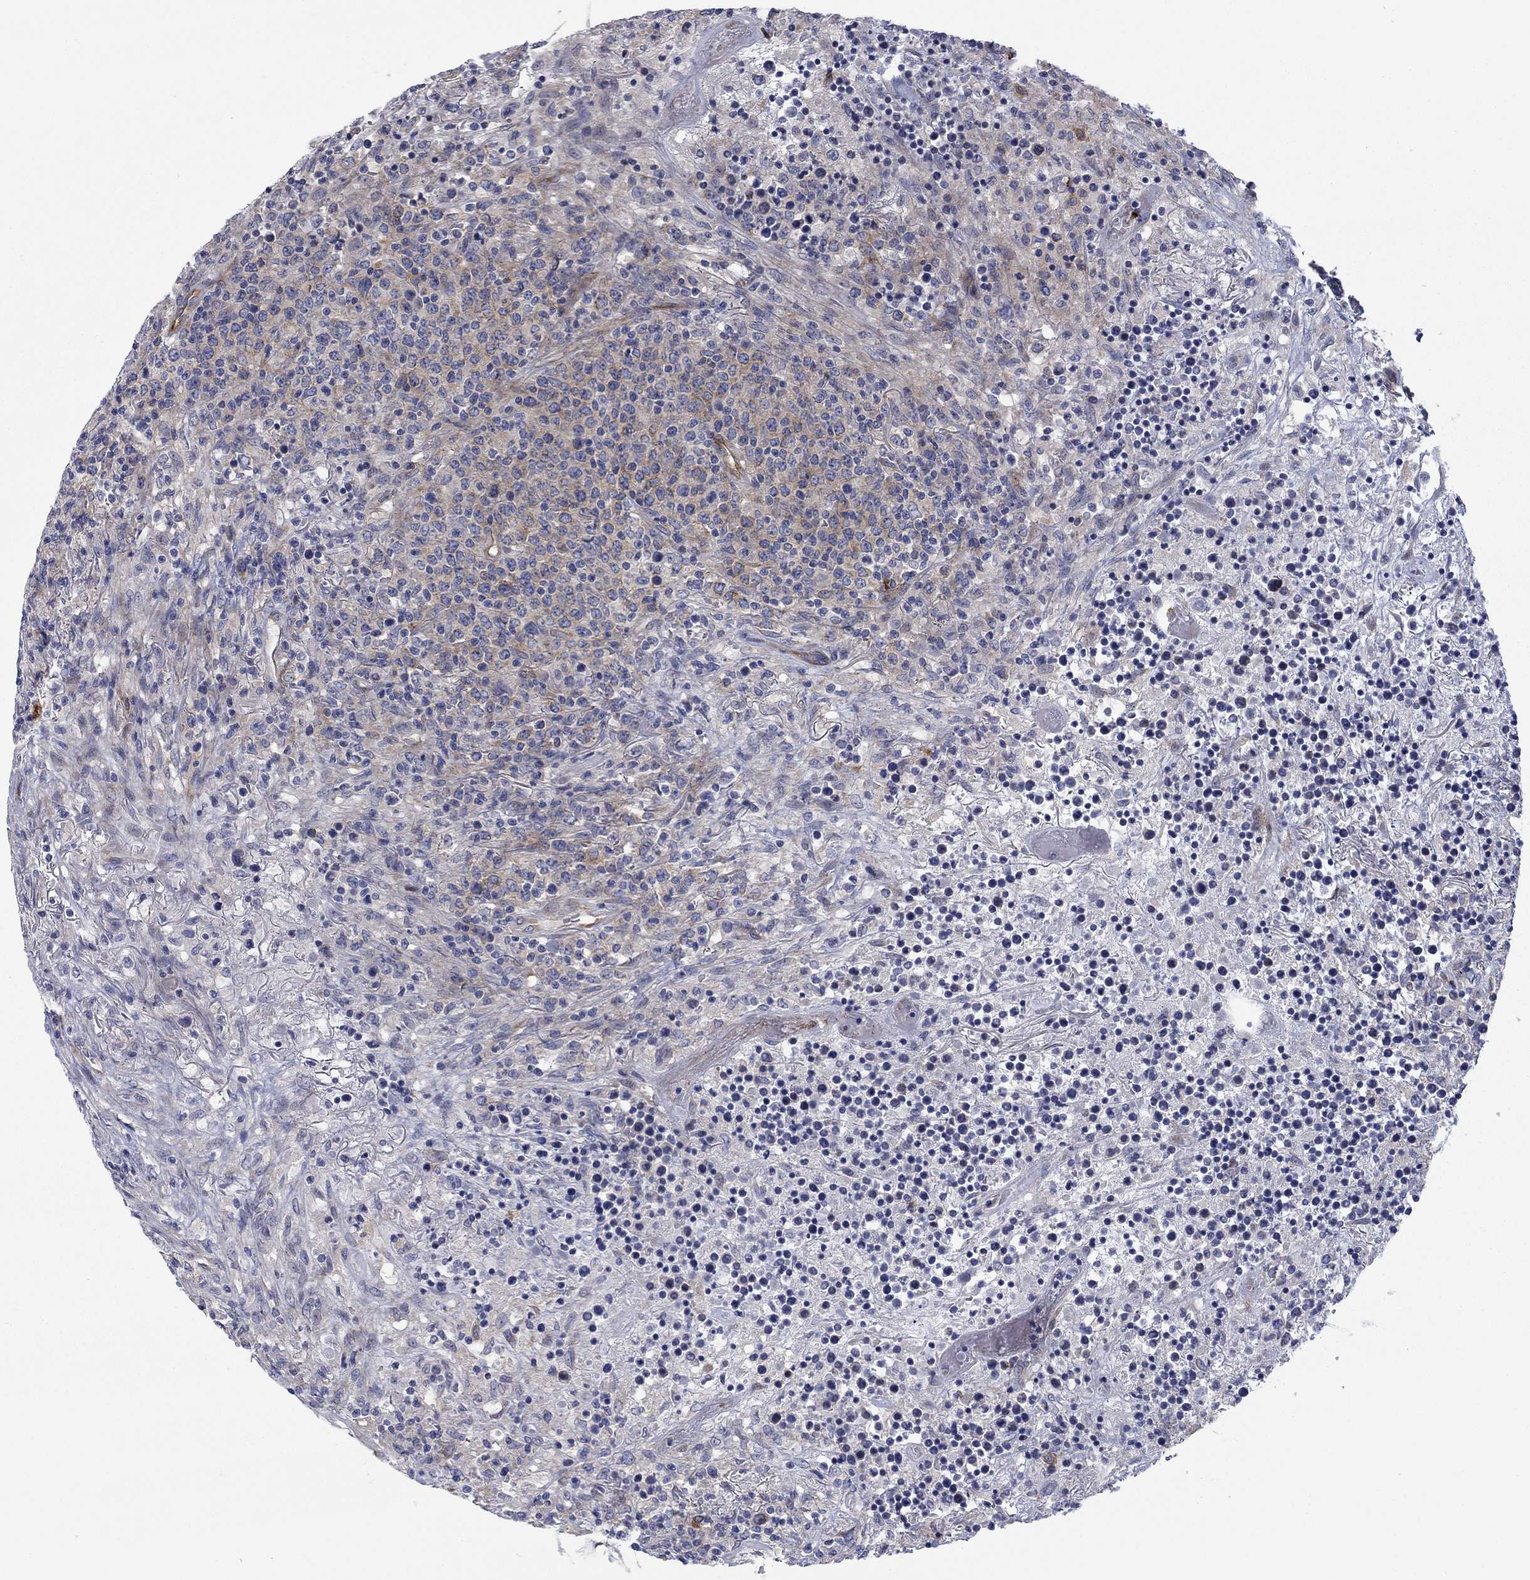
{"staining": {"intensity": "weak", "quantity": ">75%", "location": "cytoplasmic/membranous"}, "tissue": "lymphoma", "cell_type": "Tumor cells", "image_type": "cancer", "snomed": [{"axis": "morphology", "description": "Malignant lymphoma, non-Hodgkin's type, High grade"}, {"axis": "topography", "description": "Lung"}], "caption": "Immunohistochemistry (IHC) staining of lymphoma, which exhibits low levels of weak cytoplasmic/membranous positivity in about >75% of tumor cells indicating weak cytoplasmic/membranous protein positivity. The staining was performed using DAB (brown) for protein detection and nuclei were counterstained in hematoxylin (blue).", "gene": "FXR1", "patient": {"sex": "male", "age": 79}}